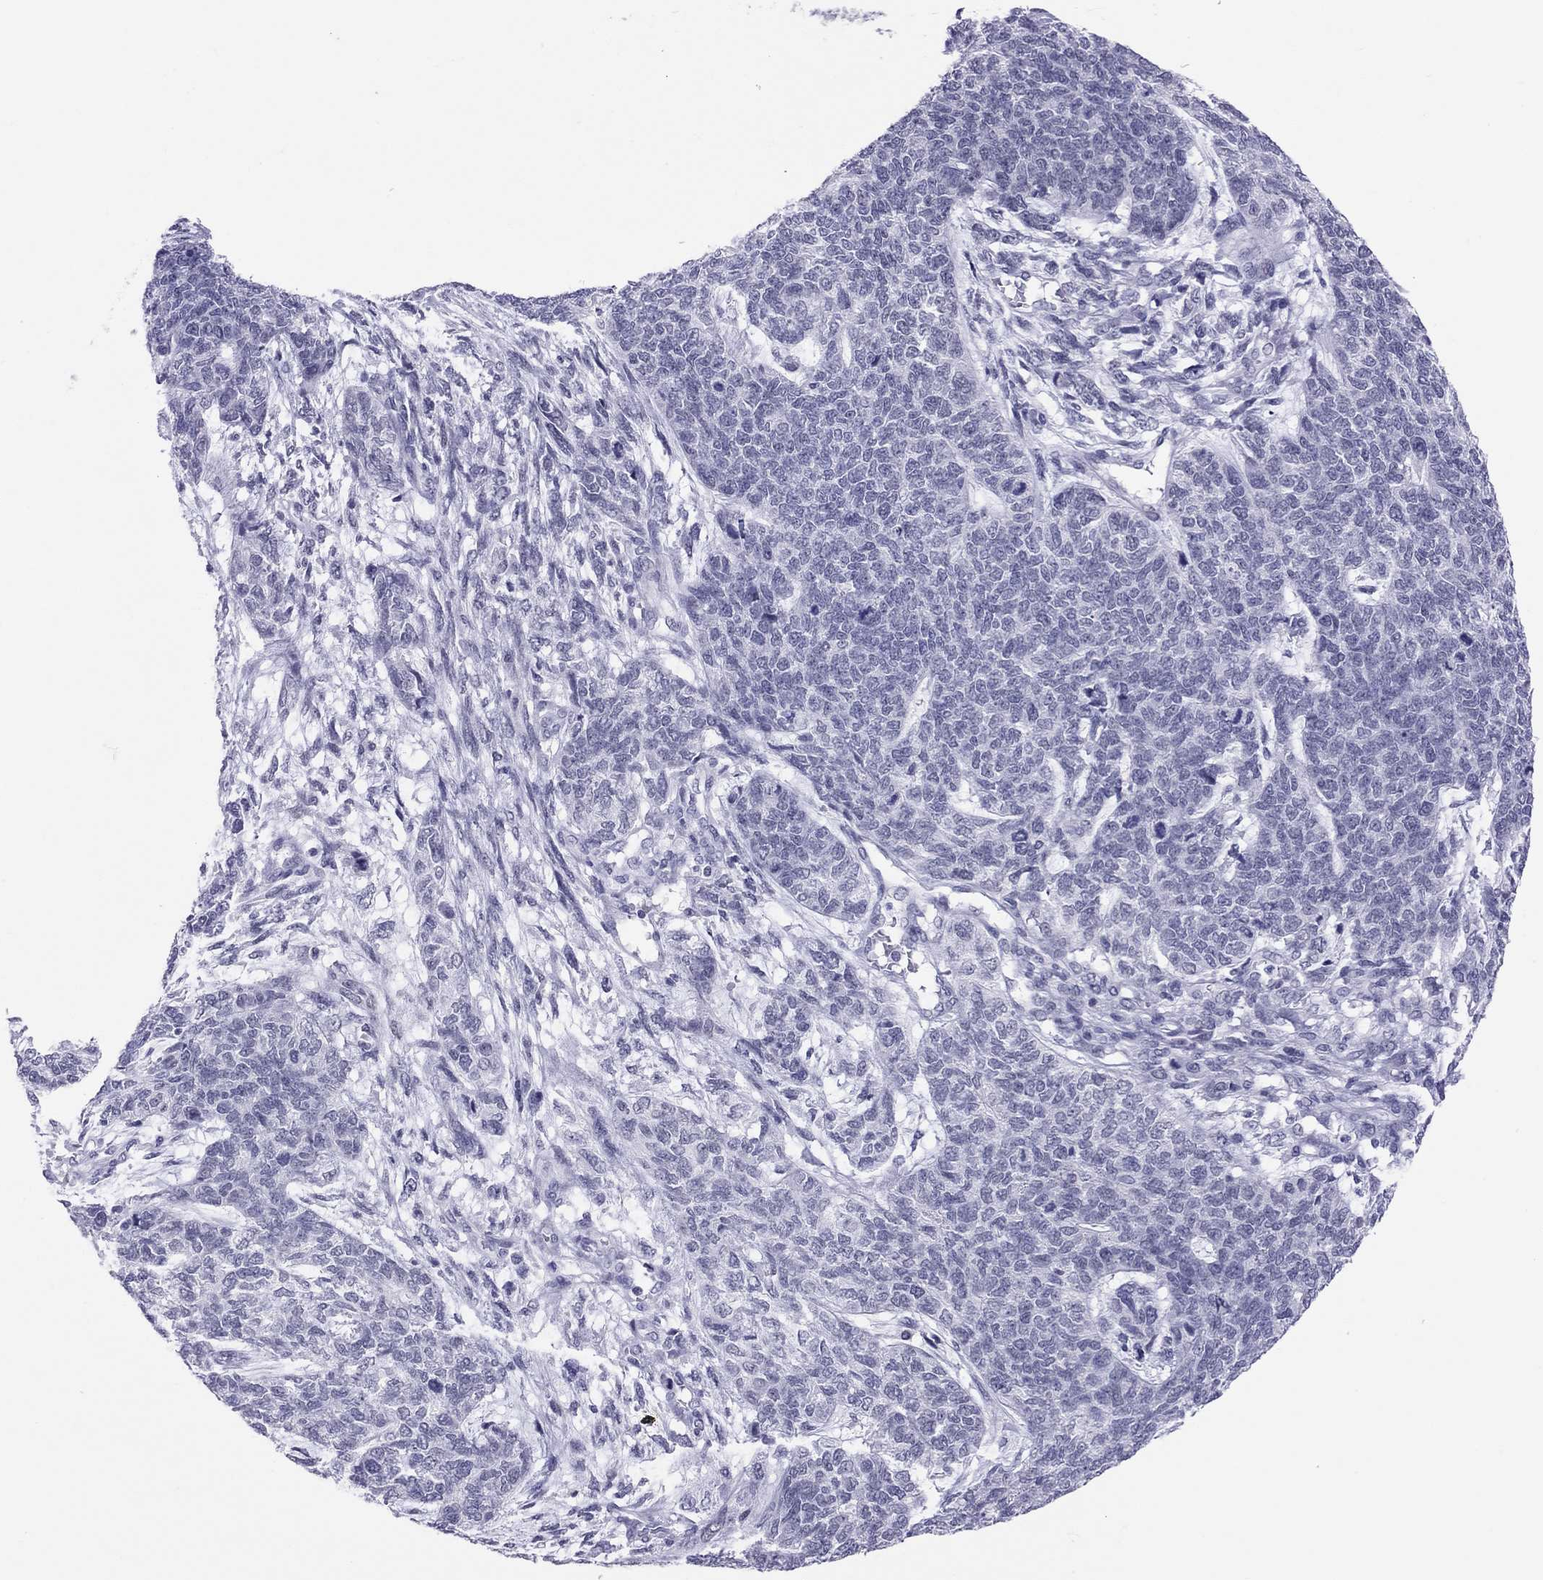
{"staining": {"intensity": "negative", "quantity": "none", "location": "none"}, "tissue": "cervical cancer", "cell_type": "Tumor cells", "image_type": "cancer", "snomed": [{"axis": "morphology", "description": "Squamous cell carcinoma, NOS"}, {"axis": "topography", "description": "Cervix"}], "caption": "DAB (3,3'-diaminobenzidine) immunohistochemical staining of squamous cell carcinoma (cervical) displays no significant expression in tumor cells.", "gene": "JHY", "patient": {"sex": "female", "age": 63}}